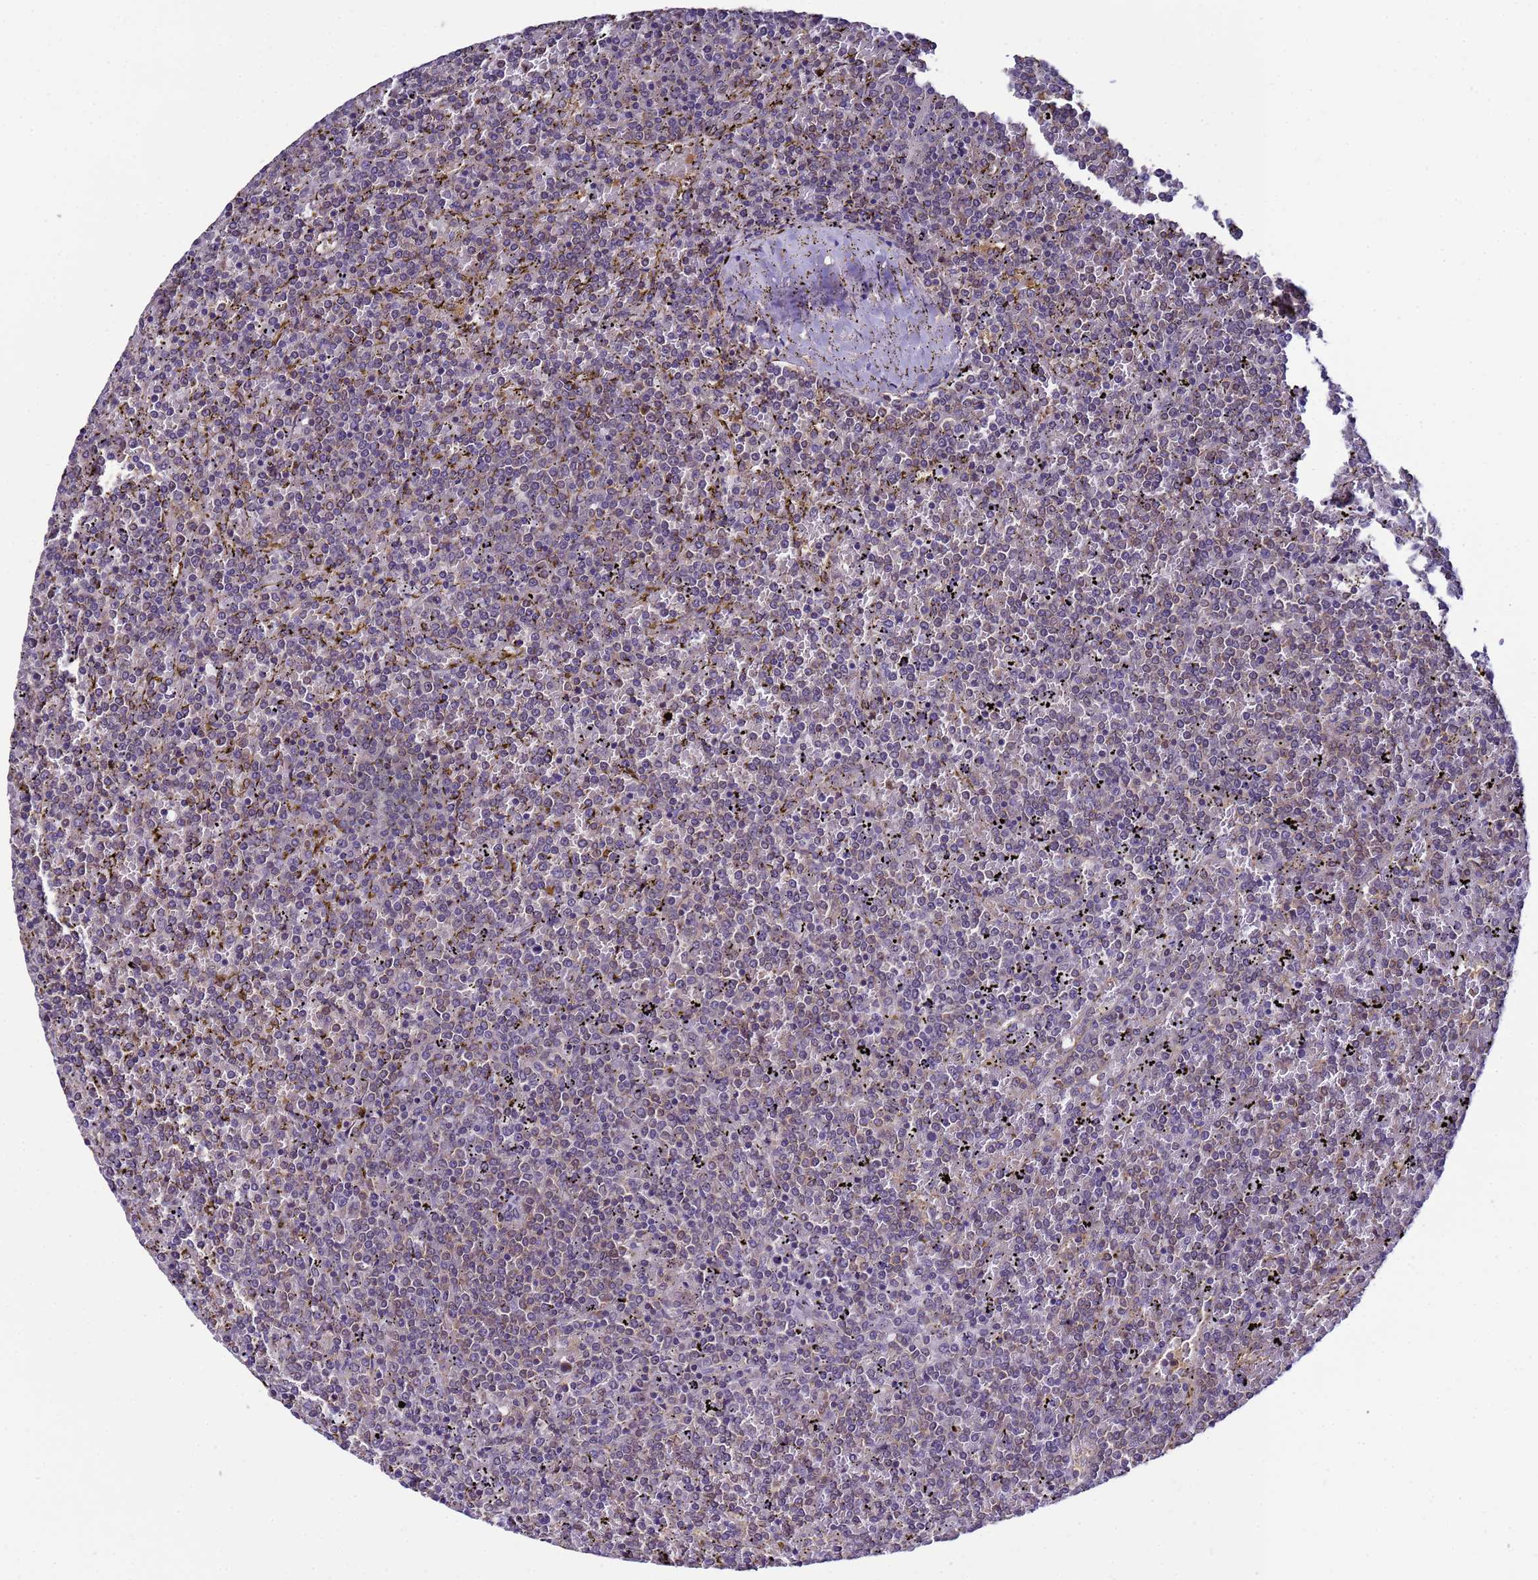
{"staining": {"intensity": "weak", "quantity": "<25%", "location": "cytoplasmic/membranous"}, "tissue": "lymphoma", "cell_type": "Tumor cells", "image_type": "cancer", "snomed": [{"axis": "morphology", "description": "Malignant lymphoma, non-Hodgkin's type, Low grade"}, {"axis": "topography", "description": "Spleen"}], "caption": "High magnification brightfield microscopy of low-grade malignant lymphoma, non-Hodgkin's type stained with DAB (3,3'-diaminobenzidine) (brown) and counterstained with hematoxylin (blue): tumor cells show no significant staining.", "gene": "NAXE", "patient": {"sex": "female", "age": 19}}